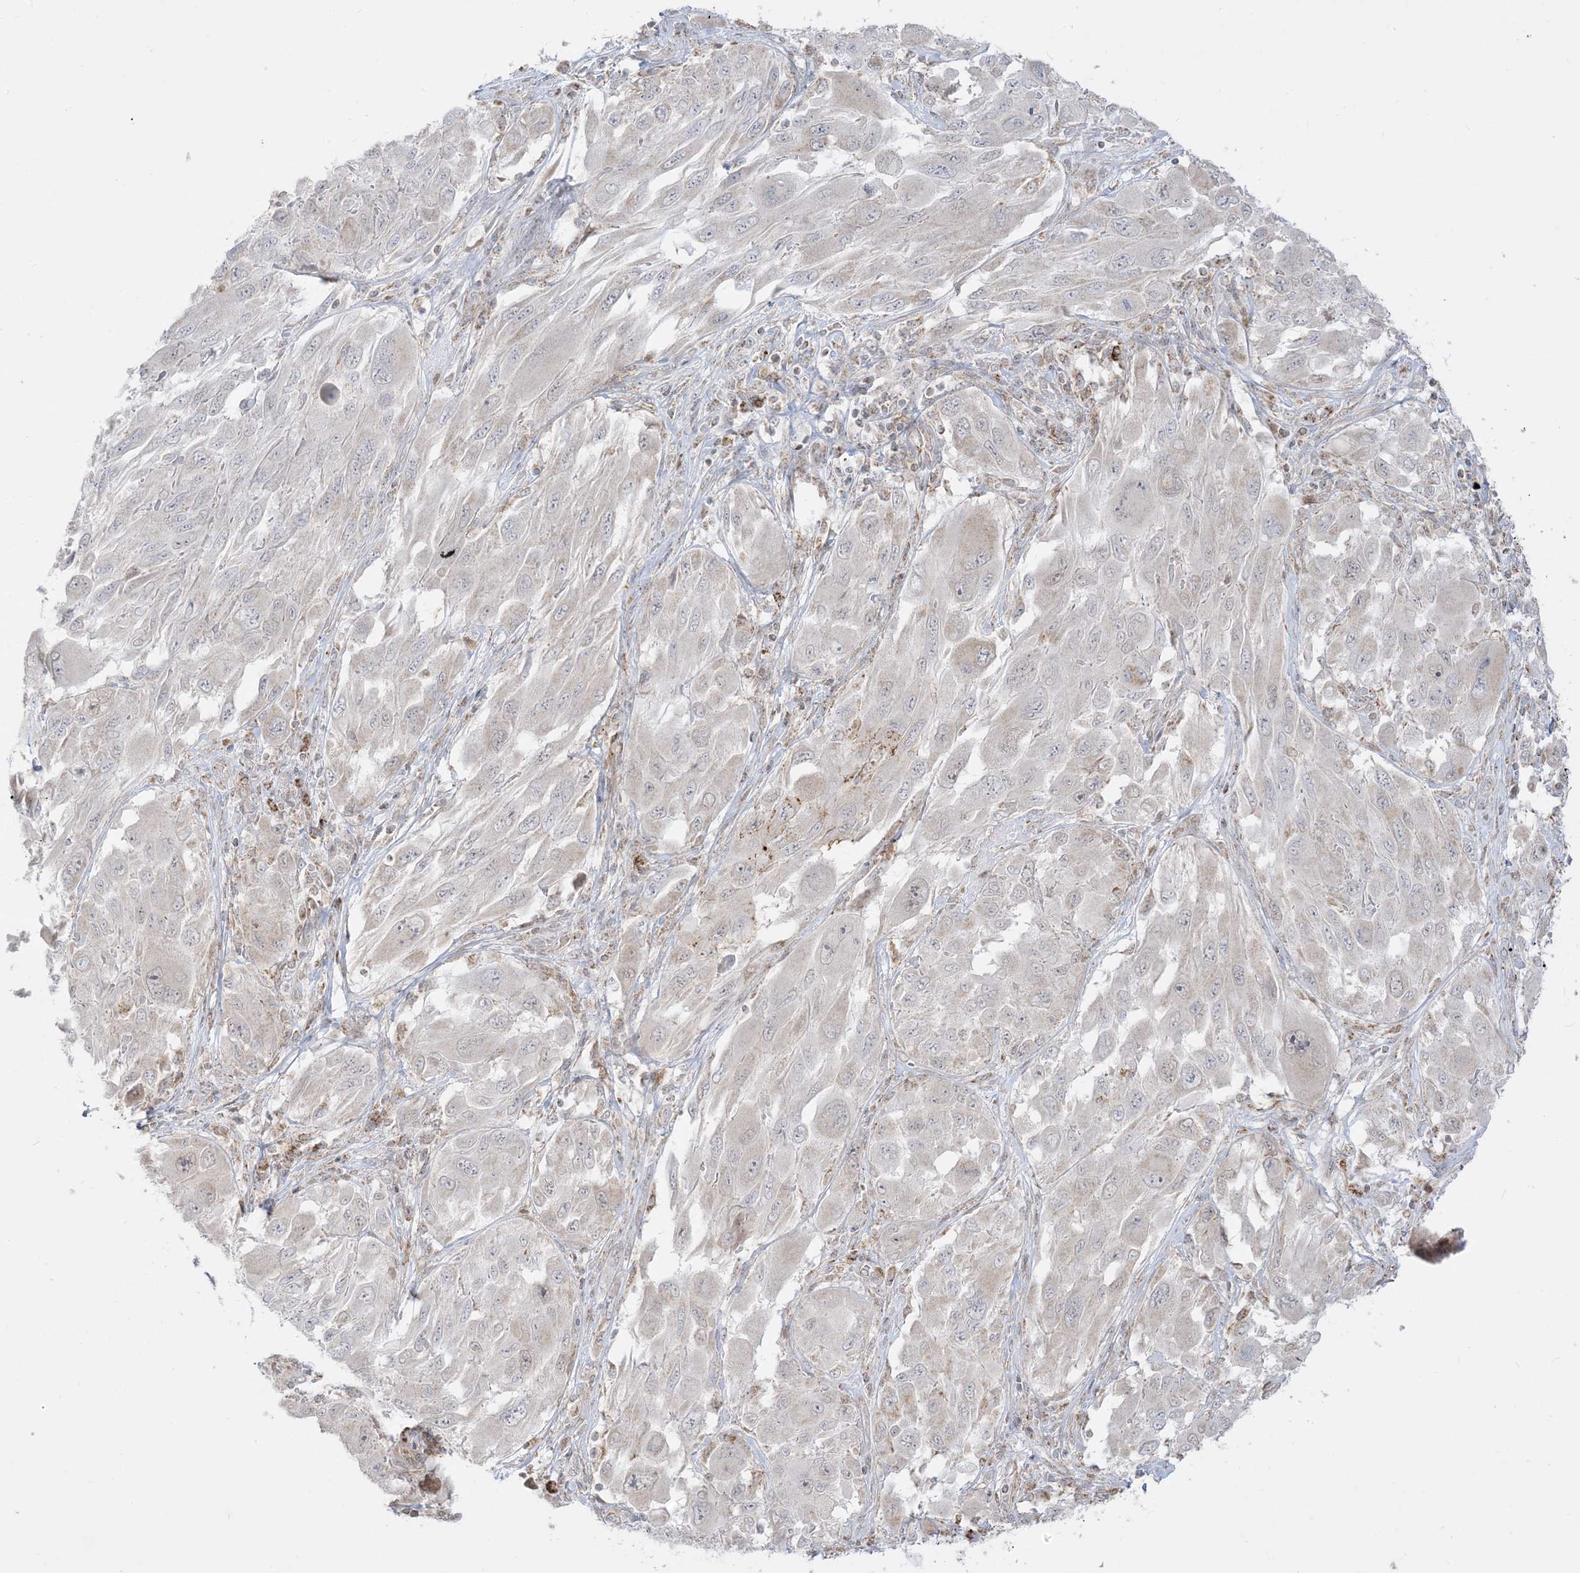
{"staining": {"intensity": "negative", "quantity": "none", "location": "none"}, "tissue": "melanoma", "cell_type": "Tumor cells", "image_type": "cancer", "snomed": [{"axis": "morphology", "description": "Malignant melanoma, NOS"}, {"axis": "topography", "description": "Skin"}], "caption": "An immunohistochemistry (IHC) histopathology image of malignant melanoma is shown. There is no staining in tumor cells of malignant melanoma. (Brightfield microscopy of DAB IHC at high magnification).", "gene": "KANSL3", "patient": {"sex": "female", "age": 91}}